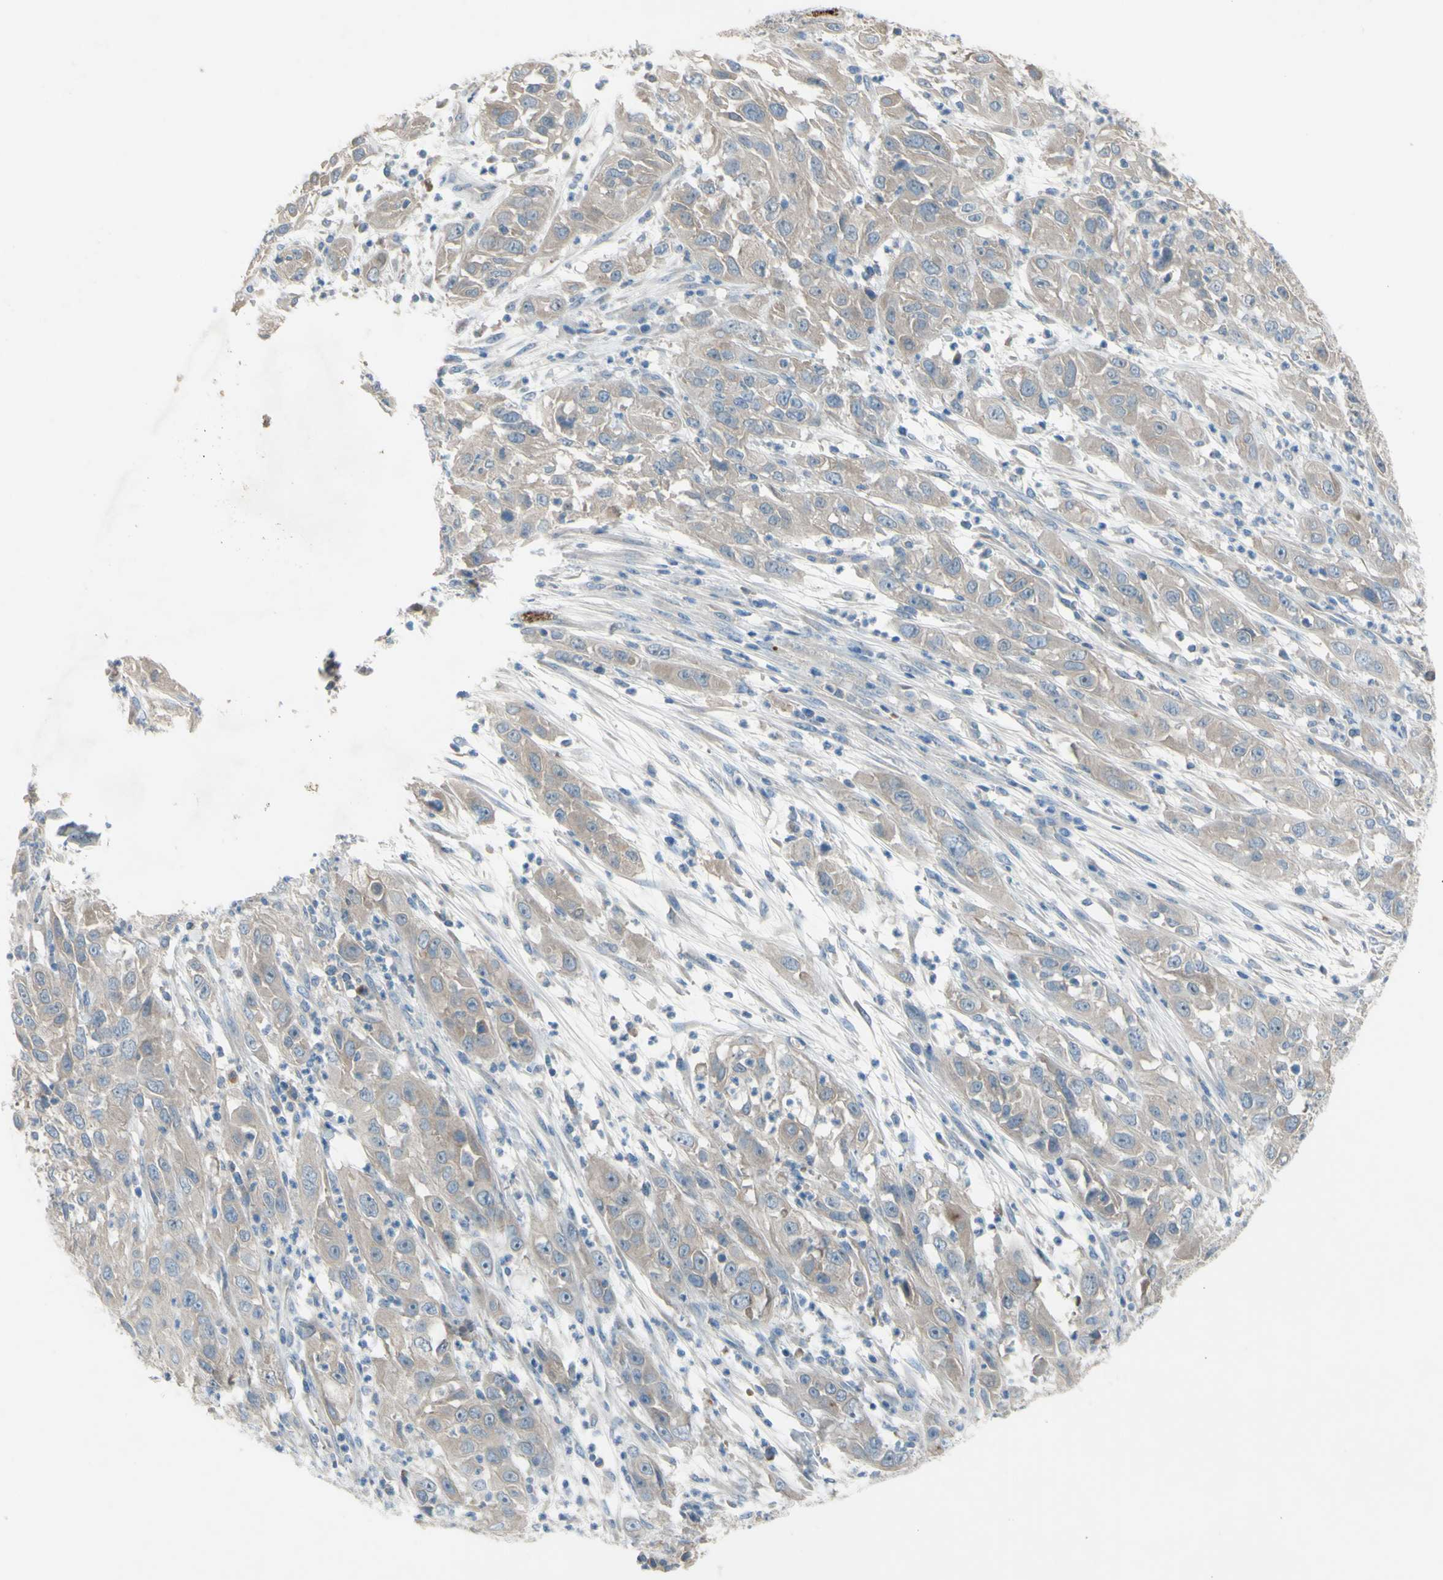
{"staining": {"intensity": "weak", "quantity": "25%-75%", "location": "cytoplasmic/membranous"}, "tissue": "cervical cancer", "cell_type": "Tumor cells", "image_type": "cancer", "snomed": [{"axis": "morphology", "description": "Squamous cell carcinoma, NOS"}, {"axis": "topography", "description": "Cervix"}], "caption": "High-power microscopy captured an immunohistochemistry (IHC) image of cervical cancer (squamous cell carcinoma), revealing weak cytoplasmic/membranous staining in approximately 25%-75% of tumor cells. Immunohistochemistry (ihc) stains the protein in brown and the nuclei are stained blue.", "gene": "ATRN", "patient": {"sex": "female", "age": 32}}